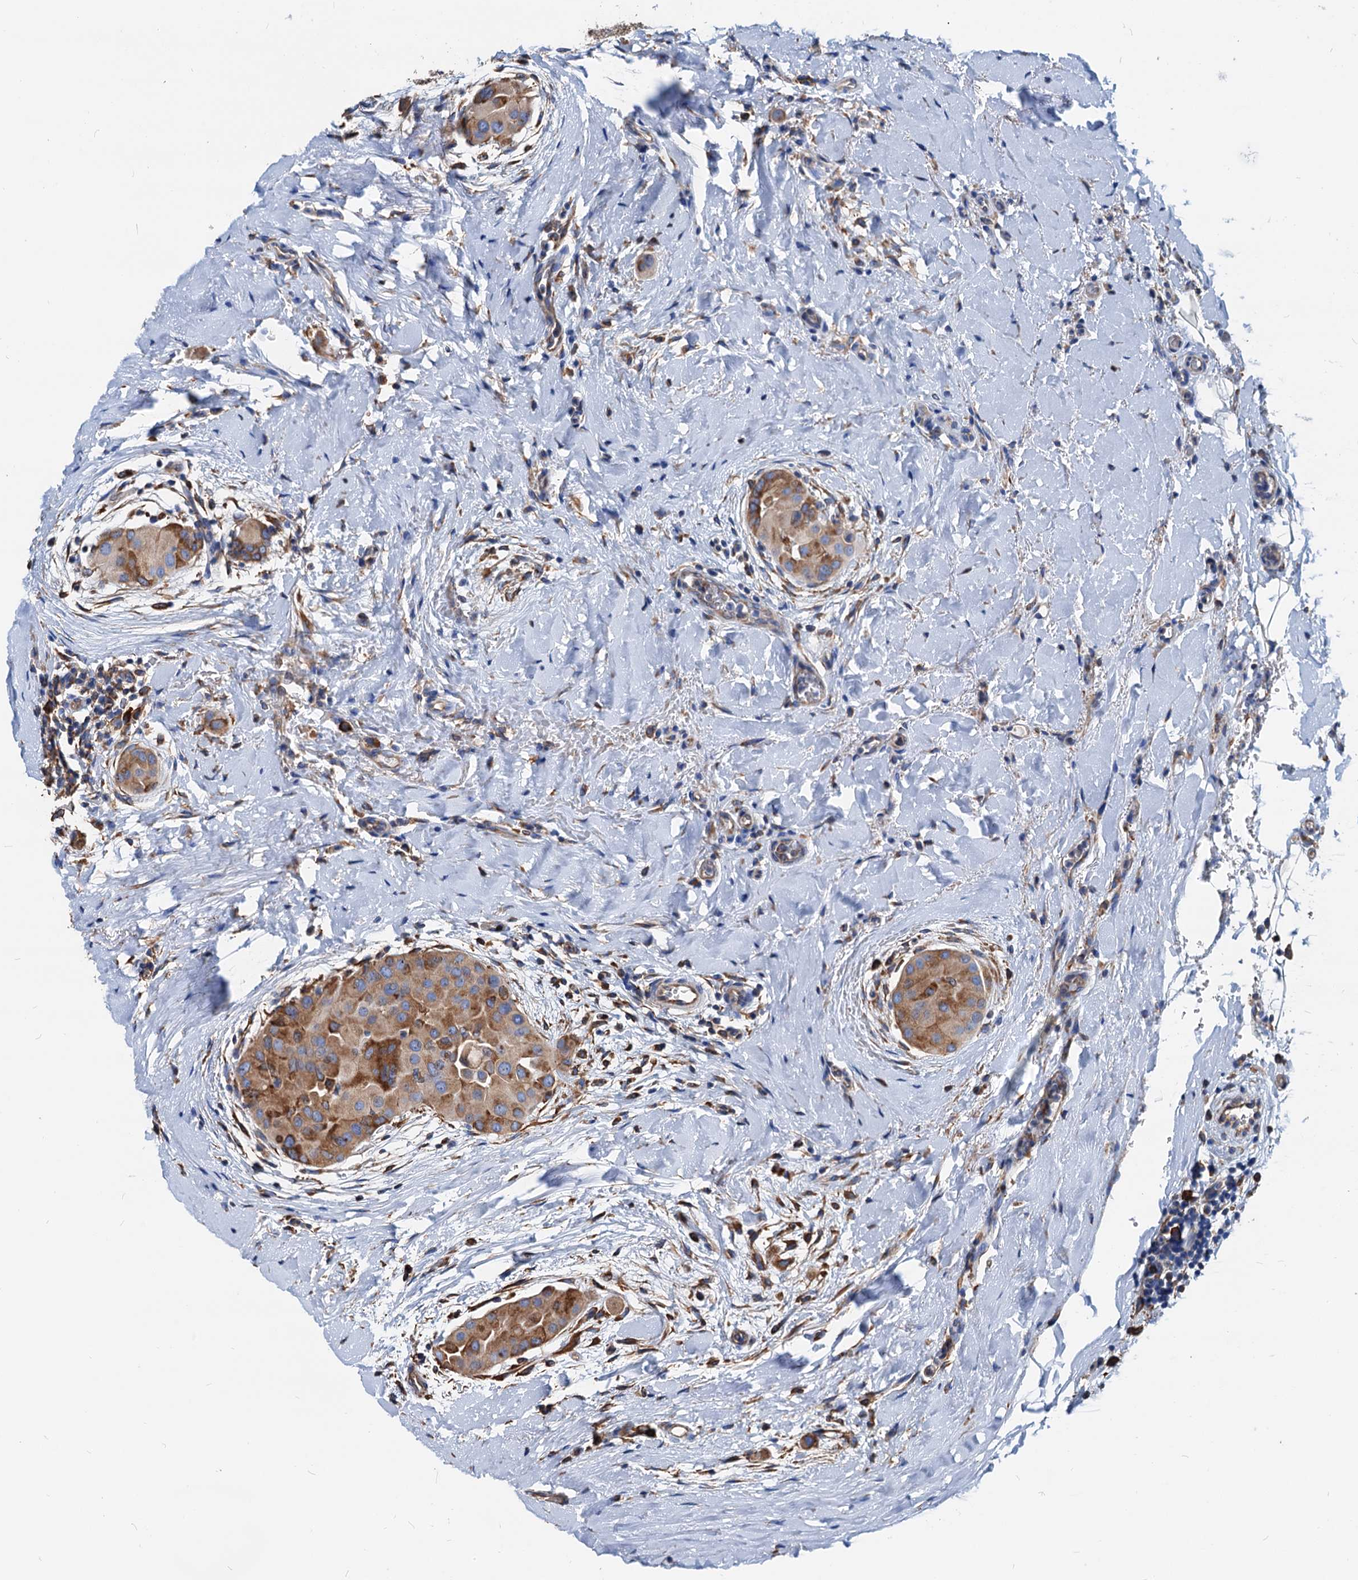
{"staining": {"intensity": "moderate", "quantity": ">75%", "location": "cytoplasmic/membranous"}, "tissue": "thyroid cancer", "cell_type": "Tumor cells", "image_type": "cancer", "snomed": [{"axis": "morphology", "description": "Papillary adenocarcinoma, NOS"}, {"axis": "topography", "description": "Thyroid gland"}], "caption": "Protein positivity by immunohistochemistry exhibits moderate cytoplasmic/membranous expression in about >75% of tumor cells in thyroid cancer.", "gene": "HSPA5", "patient": {"sex": "male", "age": 33}}